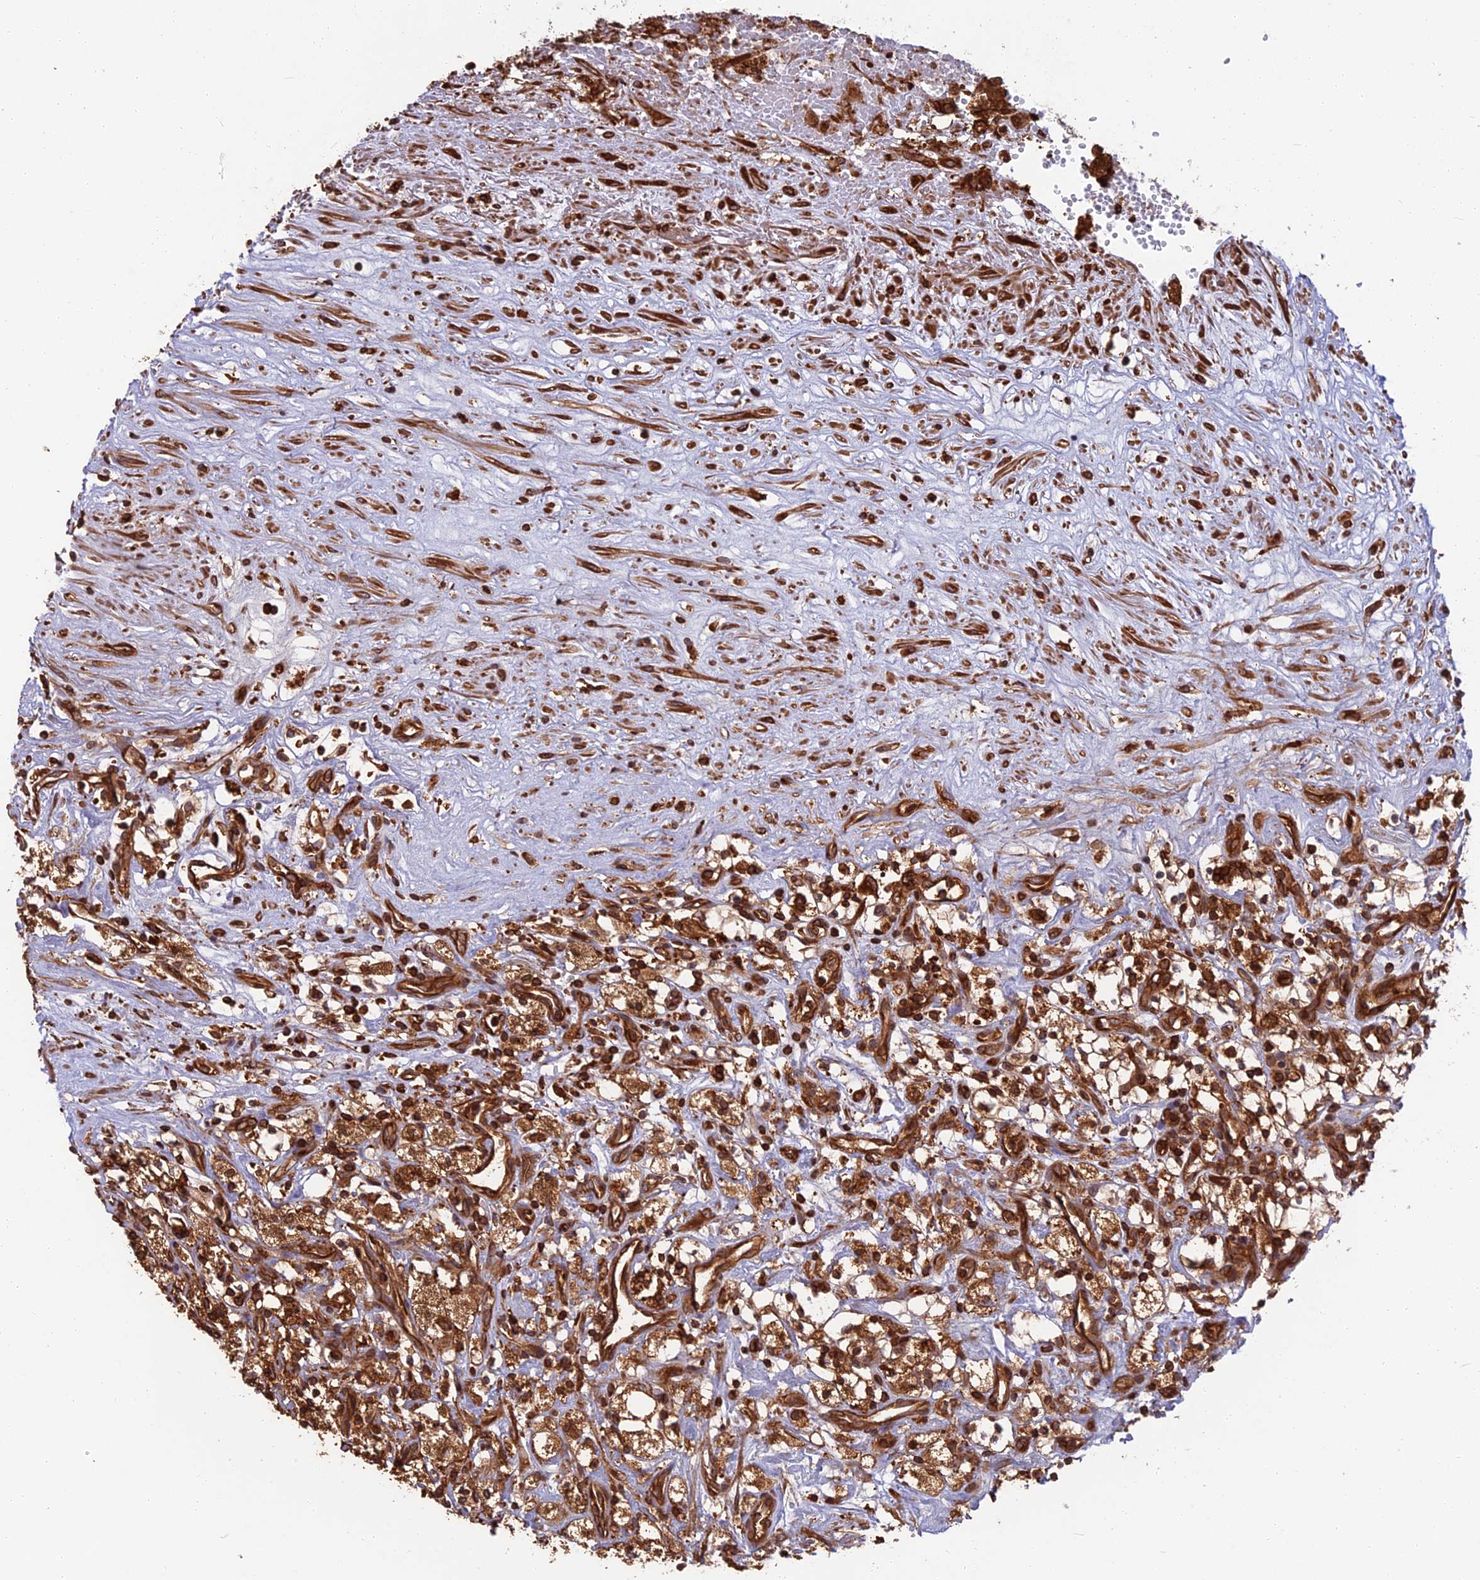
{"staining": {"intensity": "strong", "quantity": ">75%", "location": "cytoplasmic/membranous"}, "tissue": "renal cancer", "cell_type": "Tumor cells", "image_type": "cancer", "snomed": [{"axis": "morphology", "description": "Adenocarcinoma, NOS"}, {"axis": "topography", "description": "Kidney"}], "caption": "The immunohistochemical stain highlights strong cytoplasmic/membranous positivity in tumor cells of renal cancer (adenocarcinoma) tissue. (IHC, brightfield microscopy, high magnification).", "gene": "WDR1", "patient": {"sex": "male", "age": 59}}